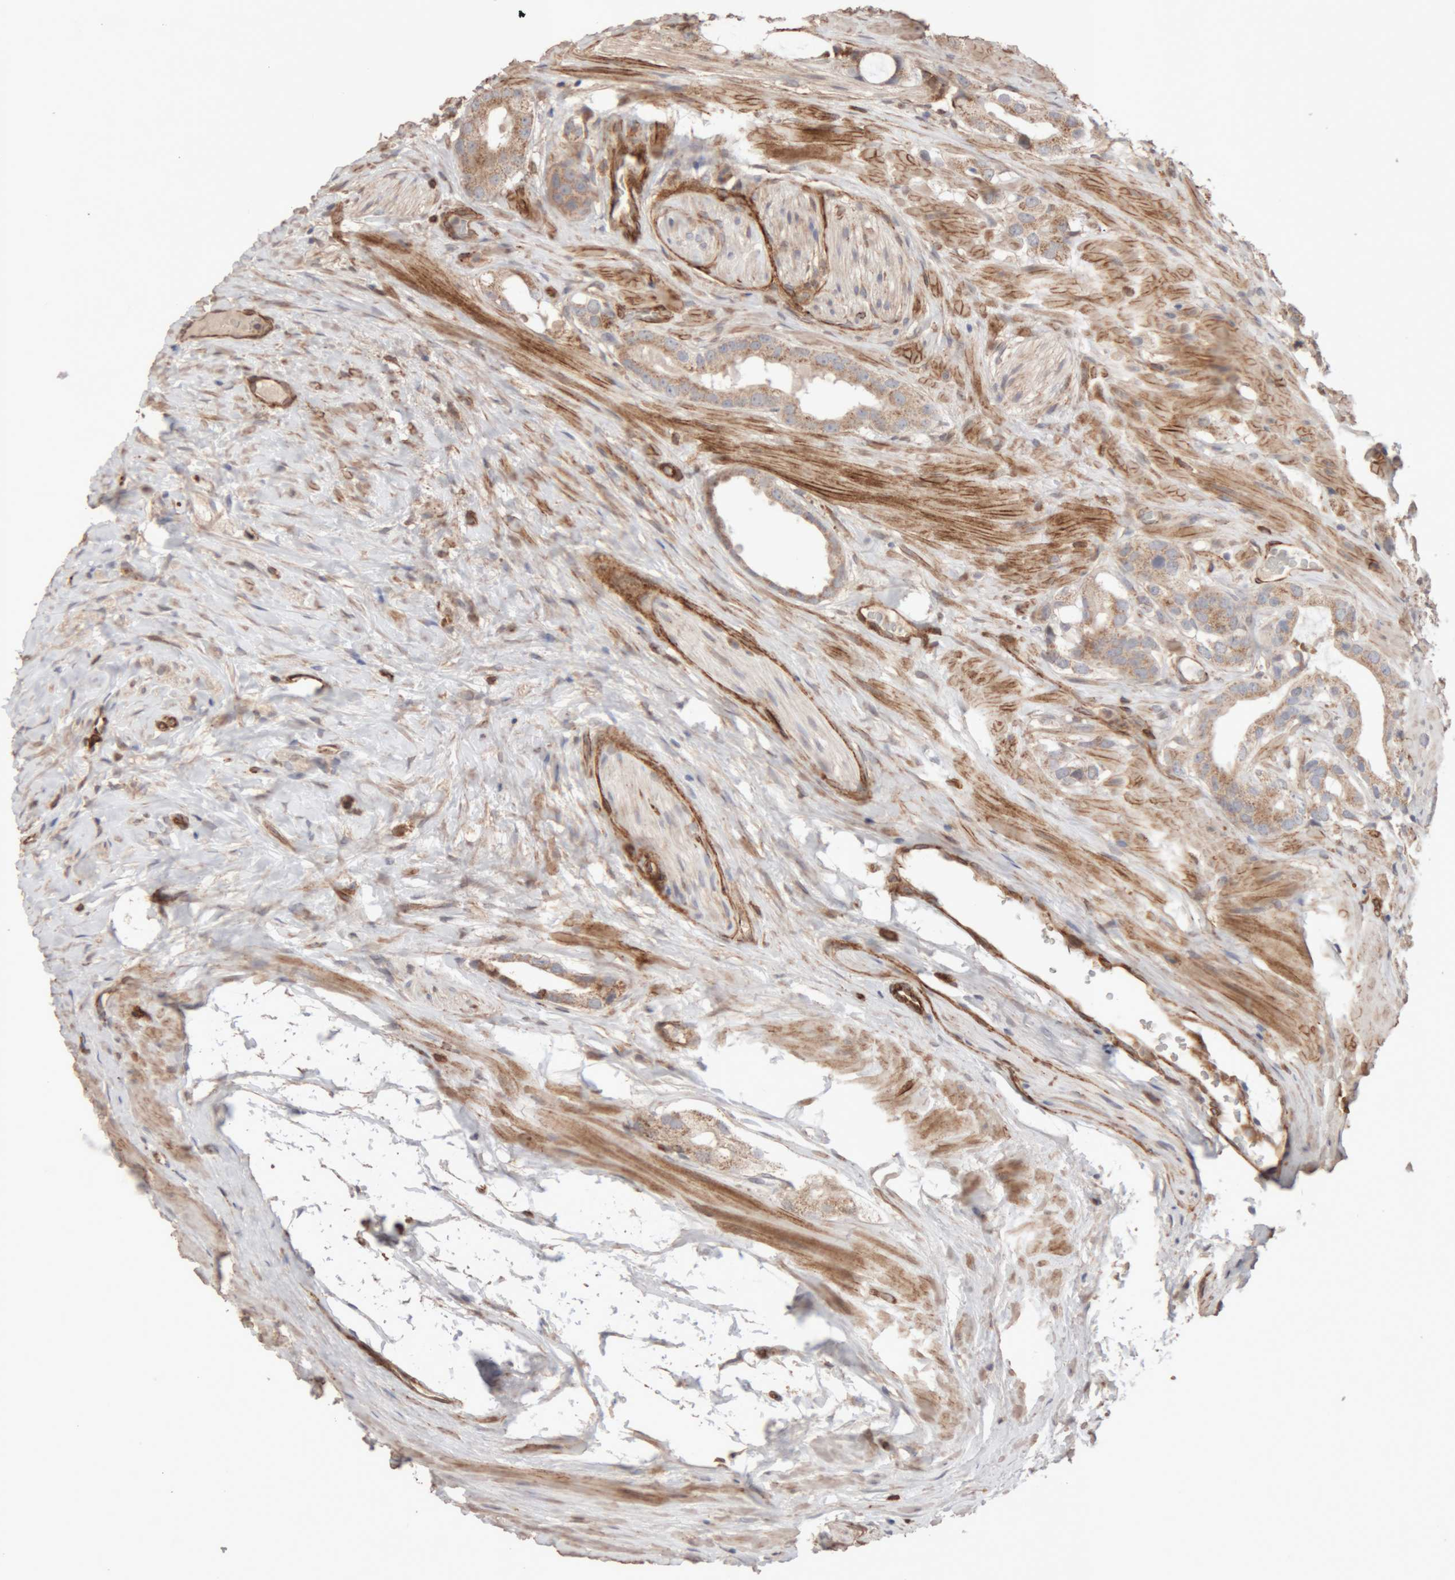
{"staining": {"intensity": "weak", "quantity": ">75%", "location": "cytoplasmic/membranous"}, "tissue": "prostate cancer", "cell_type": "Tumor cells", "image_type": "cancer", "snomed": [{"axis": "morphology", "description": "Adenocarcinoma, High grade"}, {"axis": "topography", "description": "Prostate"}], "caption": "Weak cytoplasmic/membranous positivity is identified in approximately >75% of tumor cells in high-grade adenocarcinoma (prostate).", "gene": "RAB32", "patient": {"sex": "male", "age": 63}}